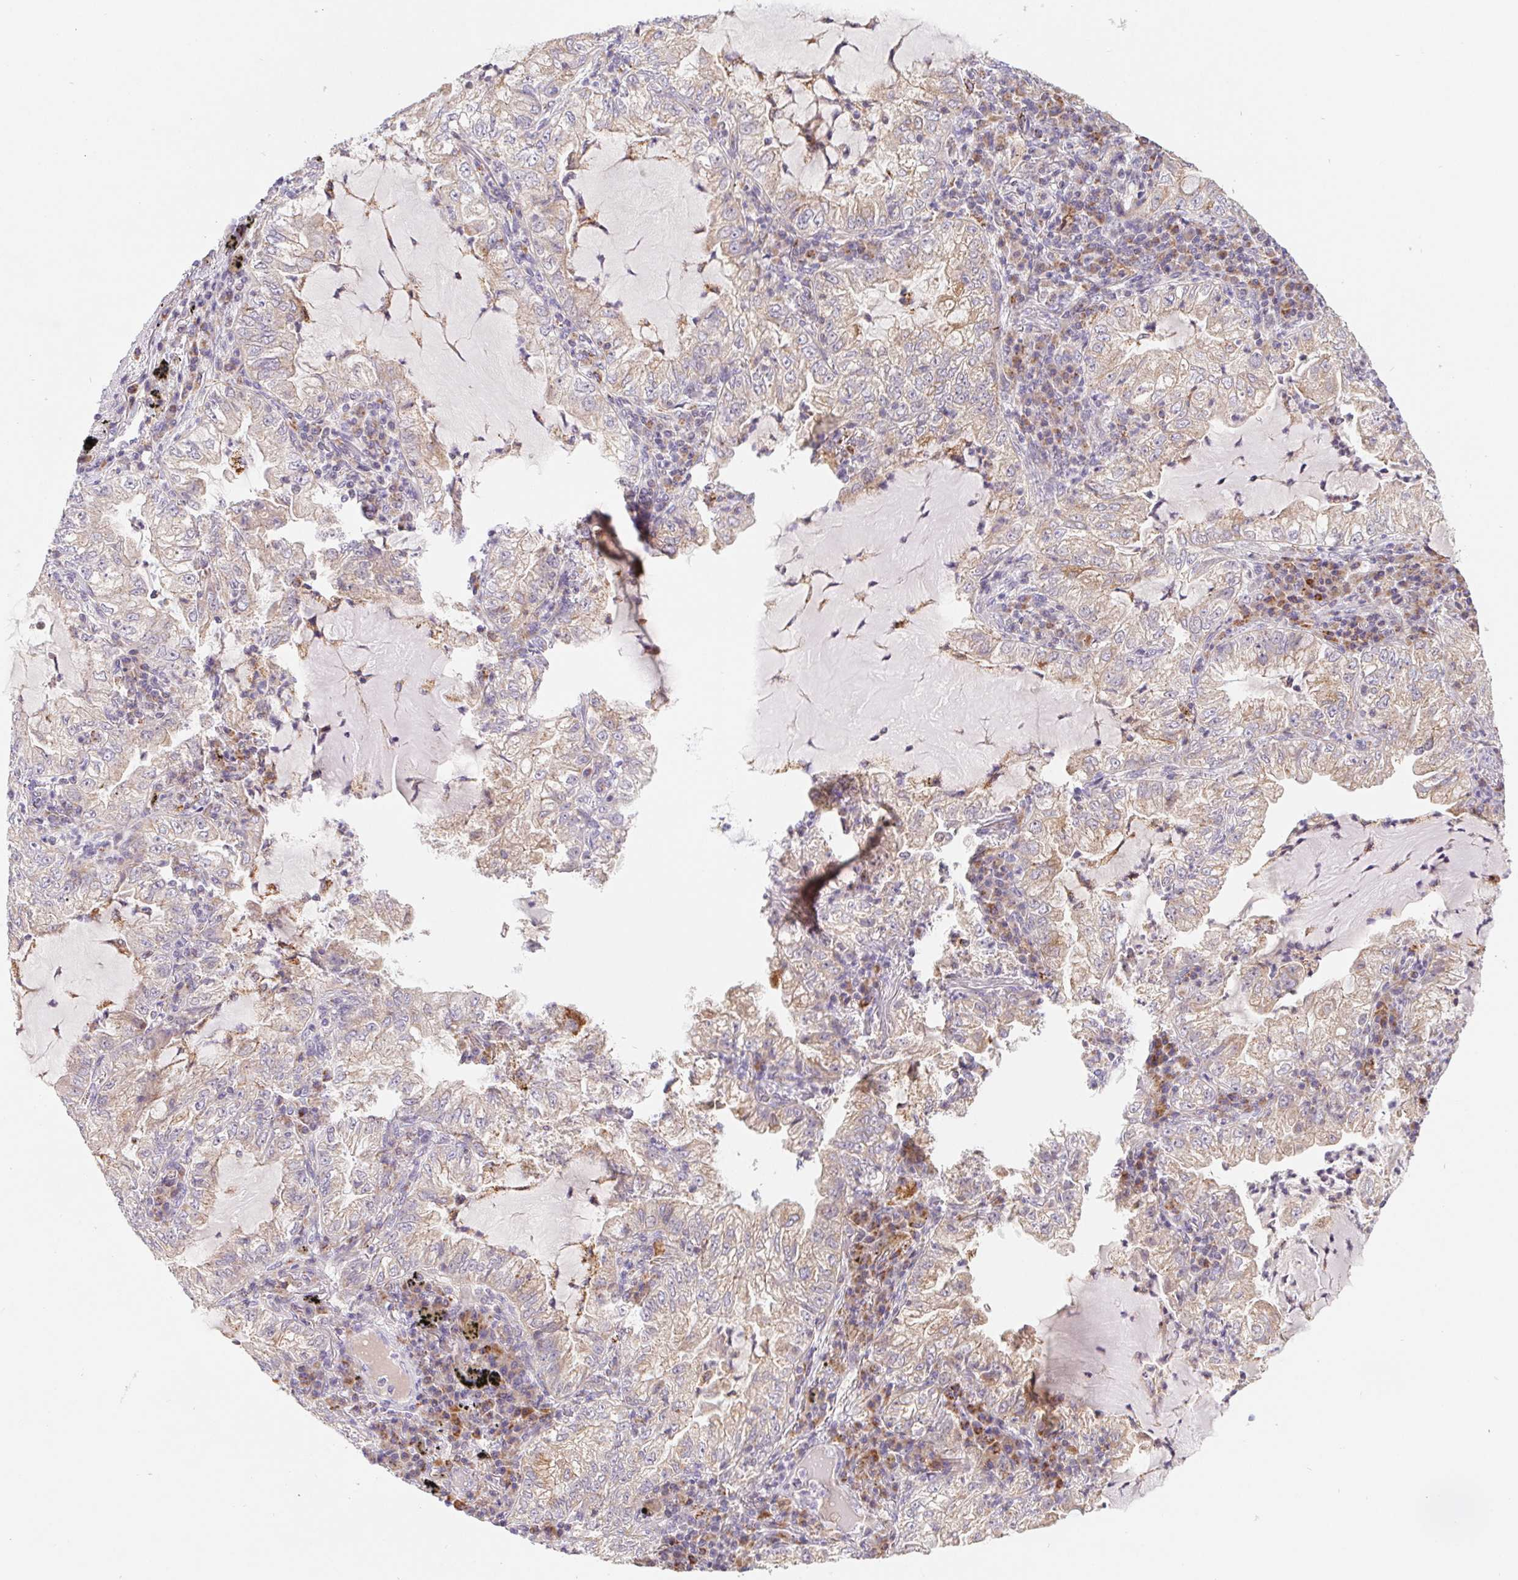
{"staining": {"intensity": "weak", "quantity": "25%-75%", "location": "cytoplasmic/membranous"}, "tissue": "lung cancer", "cell_type": "Tumor cells", "image_type": "cancer", "snomed": [{"axis": "morphology", "description": "Adenocarcinoma, NOS"}, {"axis": "topography", "description": "Lung"}], "caption": "Immunohistochemical staining of human lung adenocarcinoma reveals low levels of weak cytoplasmic/membranous expression in about 25%-75% of tumor cells. (IHC, brightfield microscopy, high magnification).", "gene": "EMC6", "patient": {"sex": "female", "age": 73}}